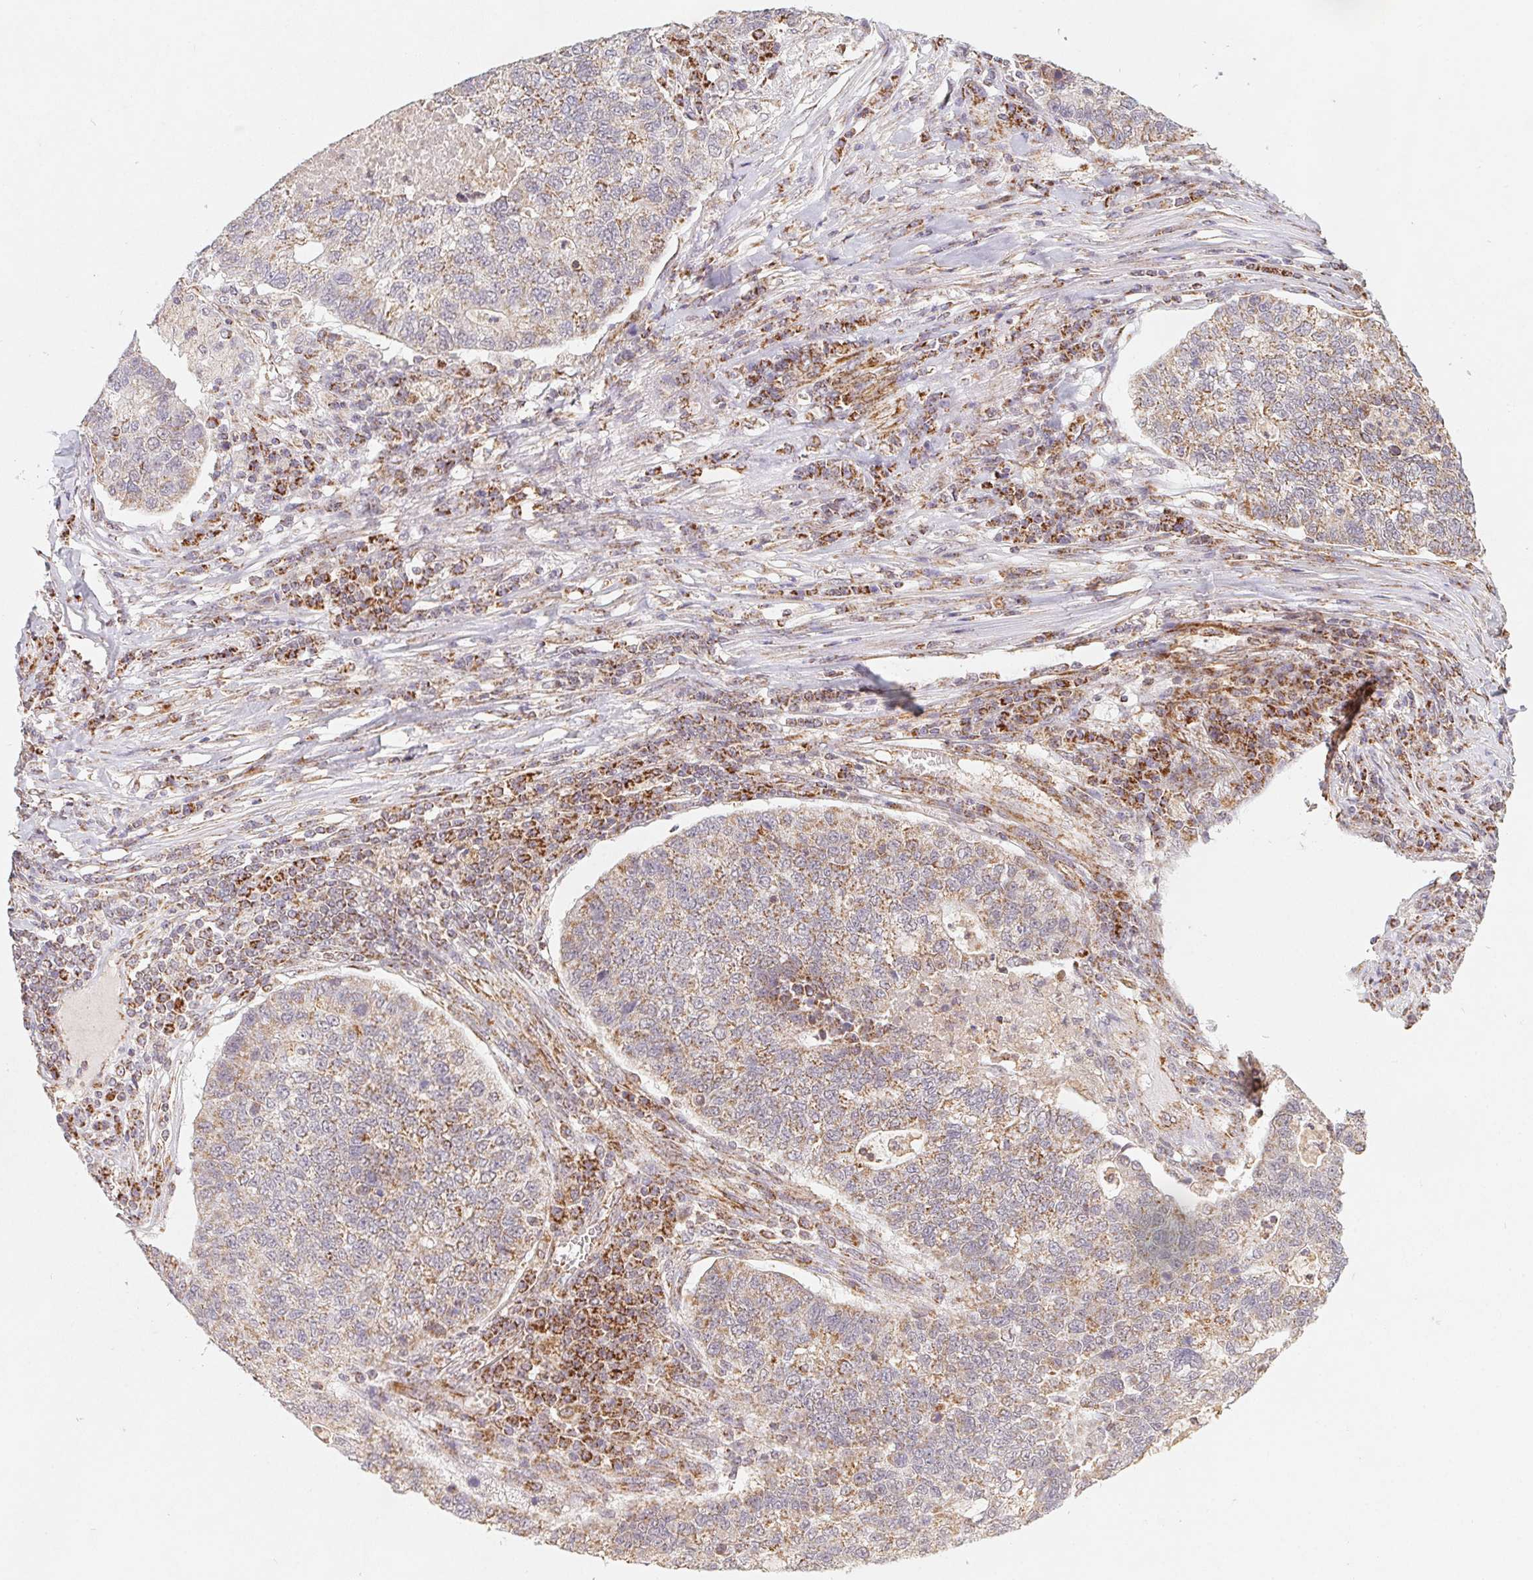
{"staining": {"intensity": "weak", "quantity": "25%-75%", "location": "cytoplasmic/membranous"}, "tissue": "lung cancer", "cell_type": "Tumor cells", "image_type": "cancer", "snomed": [{"axis": "morphology", "description": "Adenocarcinoma, NOS"}, {"axis": "topography", "description": "Lung"}], "caption": "Weak cytoplasmic/membranous protein expression is appreciated in approximately 25%-75% of tumor cells in lung cancer (adenocarcinoma).", "gene": "NDUFS6", "patient": {"sex": "male", "age": 57}}